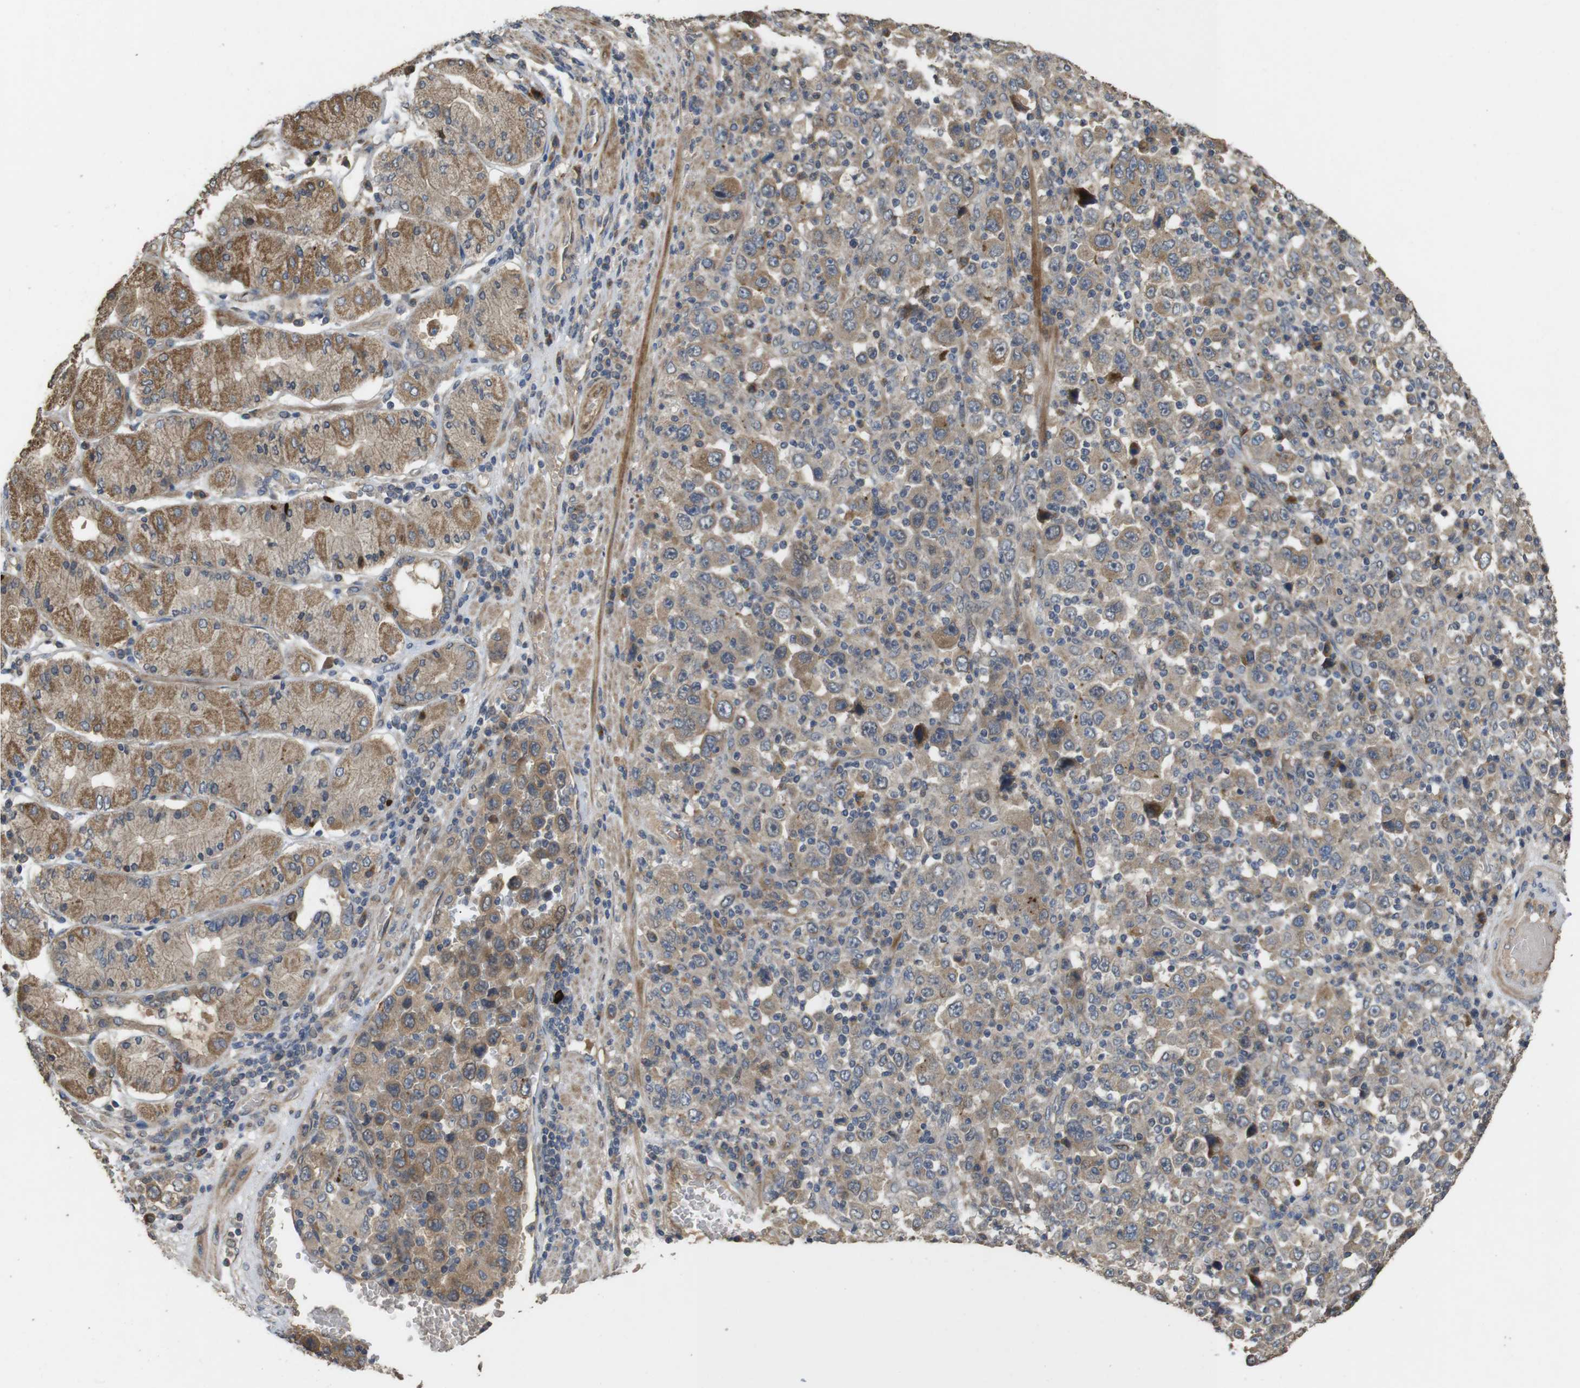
{"staining": {"intensity": "weak", "quantity": "25%-75%", "location": "cytoplasmic/membranous"}, "tissue": "stomach cancer", "cell_type": "Tumor cells", "image_type": "cancer", "snomed": [{"axis": "morphology", "description": "Normal tissue, NOS"}, {"axis": "morphology", "description": "Adenocarcinoma, NOS"}, {"axis": "topography", "description": "Stomach, upper"}, {"axis": "topography", "description": "Stomach"}], "caption": "Protein staining displays weak cytoplasmic/membranous expression in about 25%-75% of tumor cells in stomach cancer.", "gene": "PCDHB10", "patient": {"sex": "male", "age": 59}}